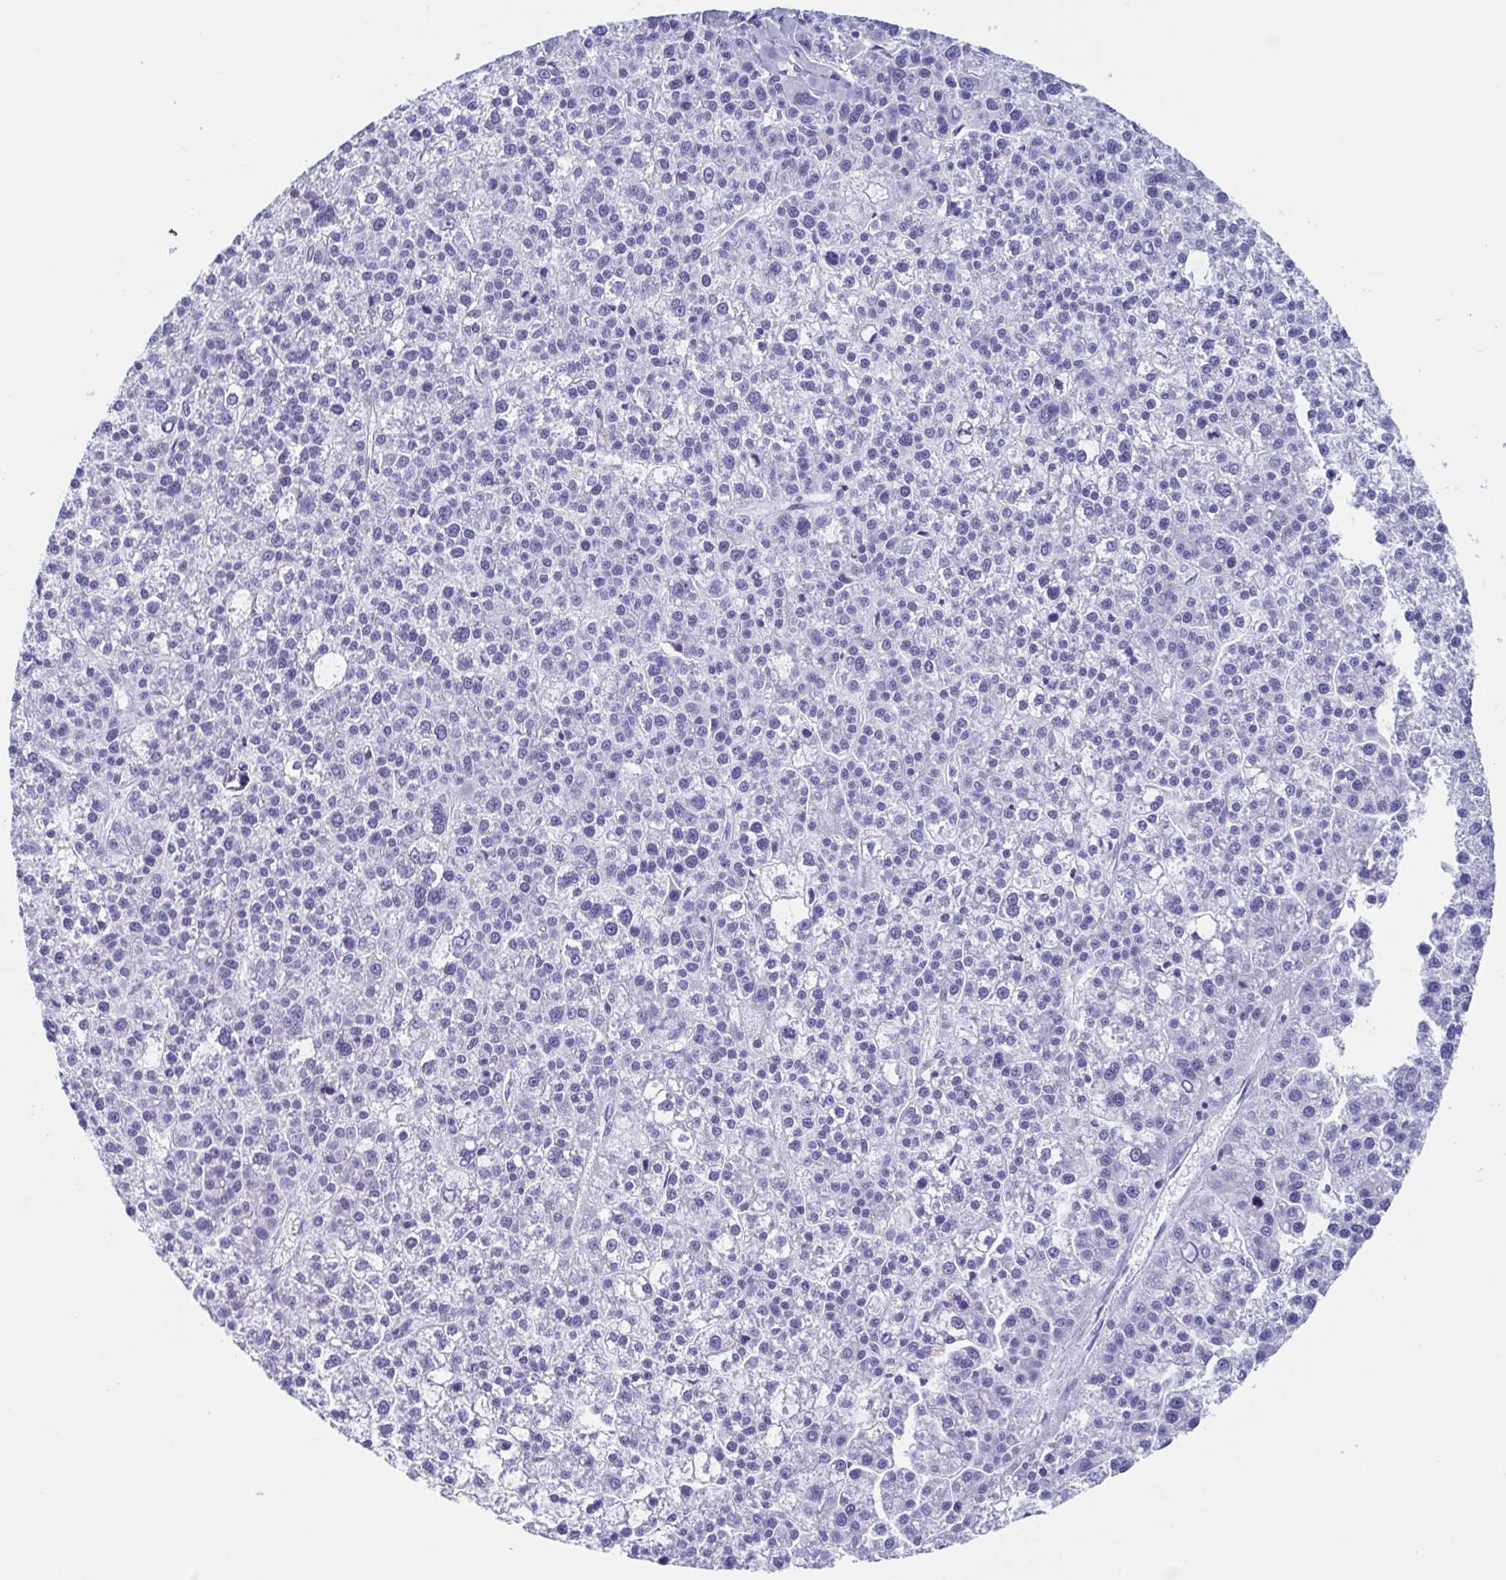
{"staining": {"intensity": "negative", "quantity": "none", "location": "none"}, "tissue": "liver cancer", "cell_type": "Tumor cells", "image_type": "cancer", "snomed": [{"axis": "morphology", "description": "Carcinoma, Hepatocellular, NOS"}, {"axis": "topography", "description": "Liver"}], "caption": "Immunohistochemical staining of liver cancer shows no significant expression in tumor cells. (DAB immunohistochemistry (IHC) visualized using brightfield microscopy, high magnification).", "gene": "LYRM2", "patient": {"sex": "female", "age": 58}}